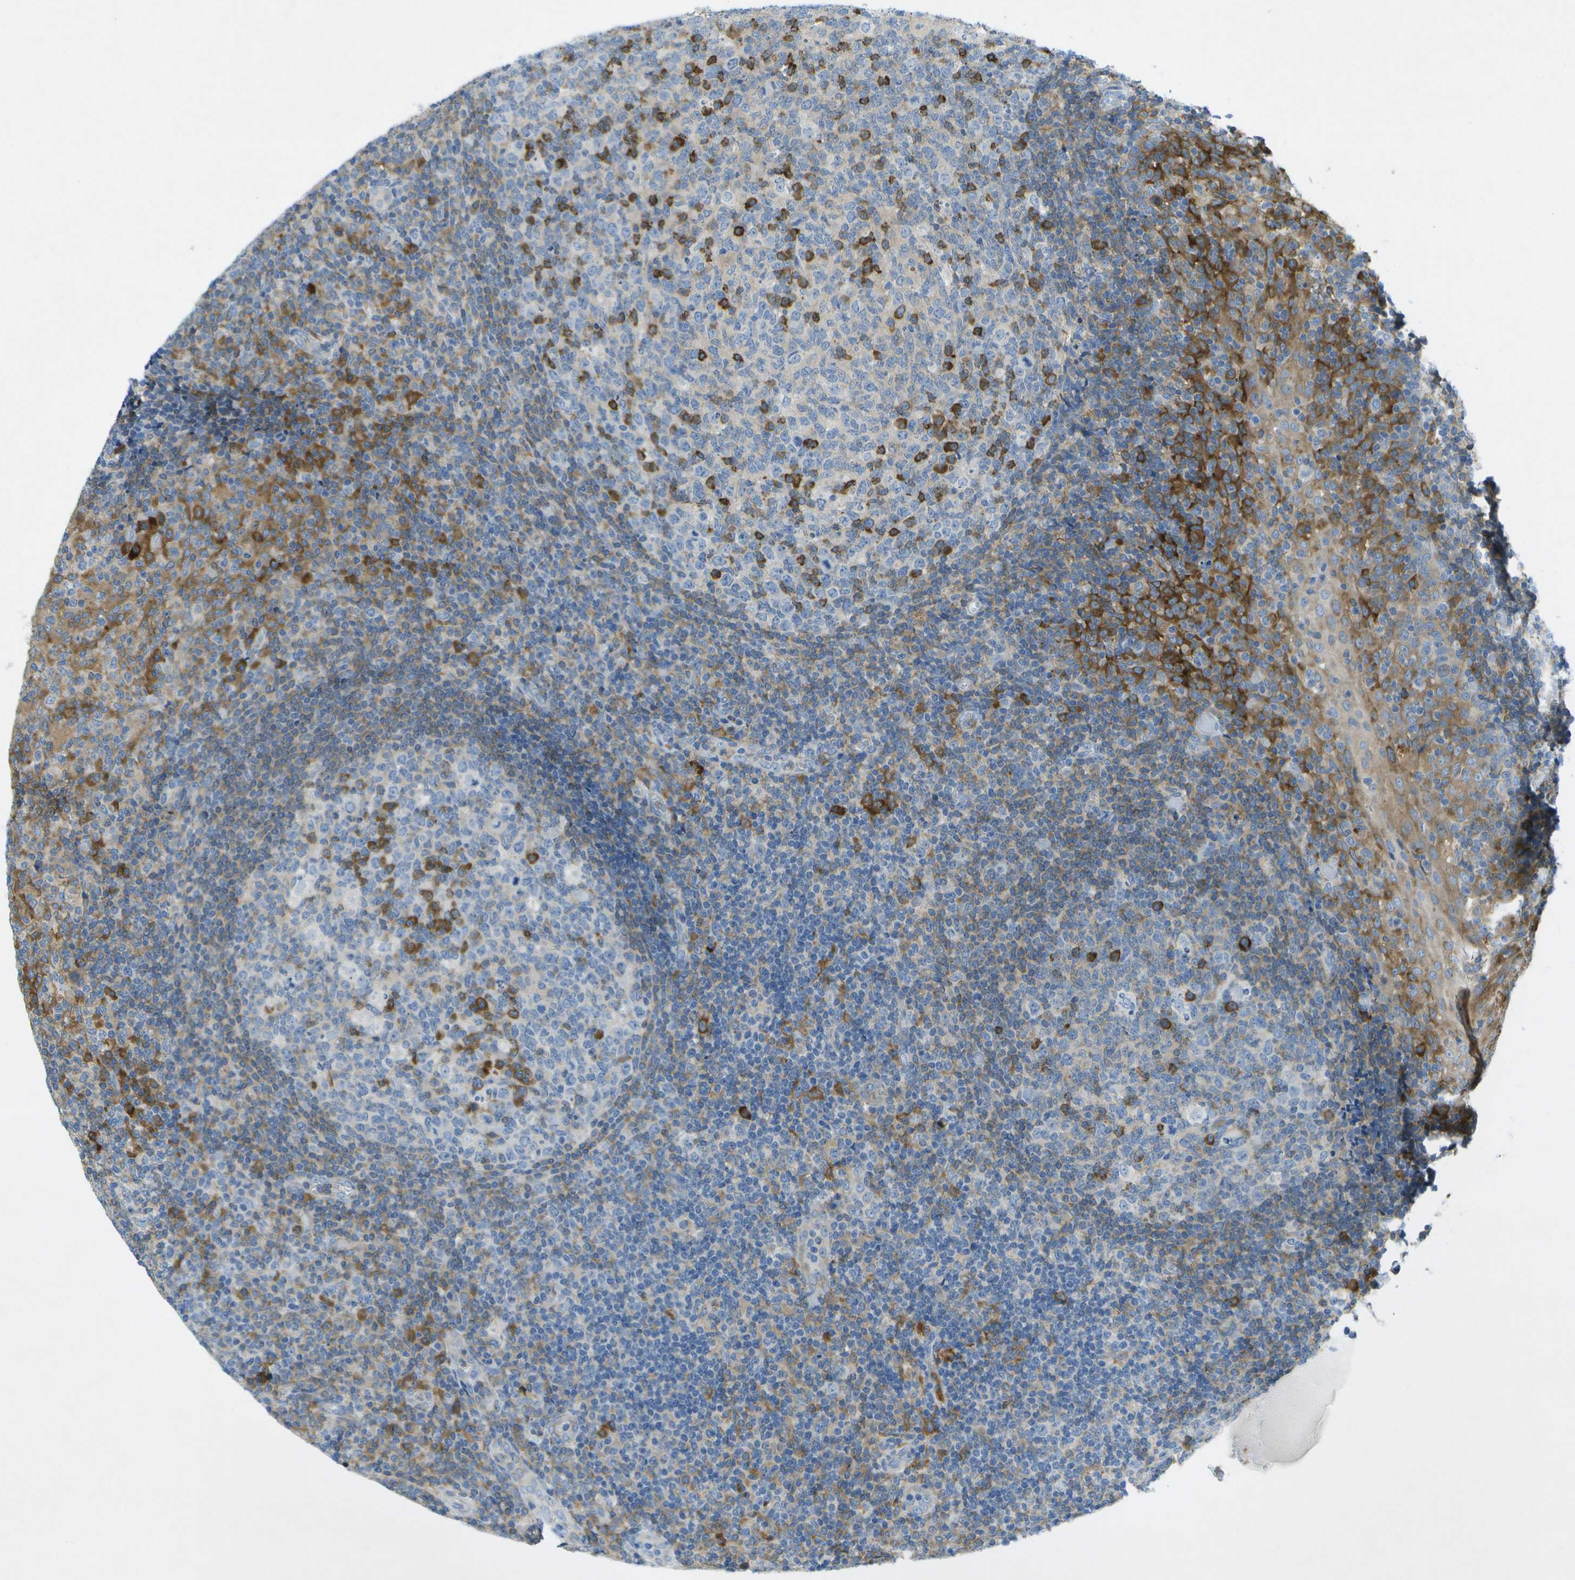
{"staining": {"intensity": "strong", "quantity": "<25%", "location": "cytoplasmic/membranous"}, "tissue": "tonsil", "cell_type": "Germinal center cells", "image_type": "normal", "snomed": [{"axis": "morphology", "description": "Normal tissue, NOS"}, {"axis": "topography", "description": "Tonsil"}], "caption": "This histopathology image demonstrates normal tonsil stained with IHC to label a protein in brown. The cytoplasmic/membranous of germinal center cells show strong positivity for the protein. Nuclei are counter-stained blue.", "gene": "WNK2", "patient": {"sex": "female", "age": 19}}